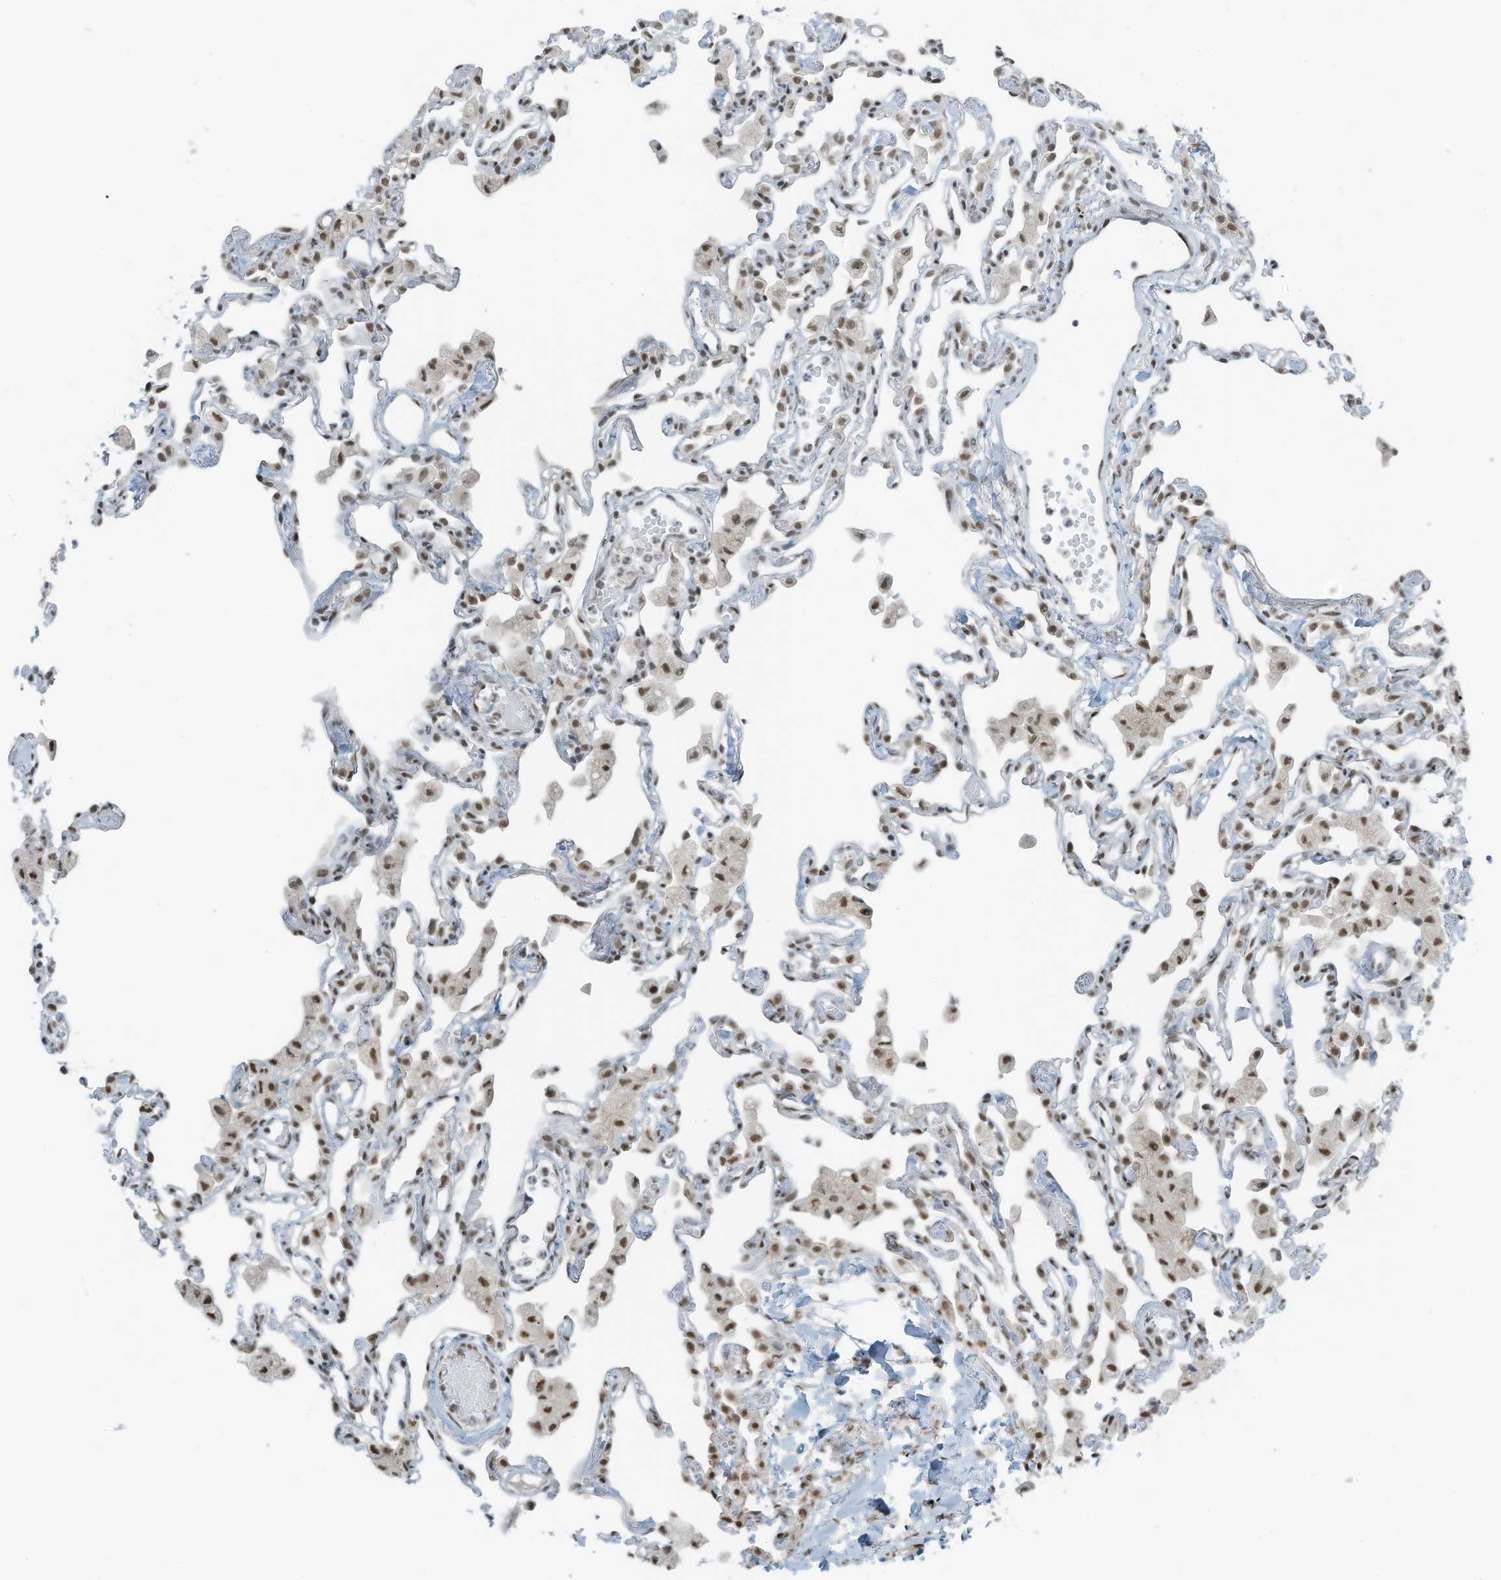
{"staining": {"intensity": "weak", "quantity": "25%-75%", "location": "nuclear"}, "tissue": "lung", "cell_type": "Alveolar cells", "image_type": "normal", "snomed": [{"axis": "morphology", "description": "Normal tissue, NOS"}, {"axis": "topography", "description": "Bronchus"}, {"axis": "topography", "description": "Lung"}], "caption": "Lung stained for a protein reveals weak nuclear positivity in alveolar cells. The protein of interest is stained brown, and the nuclei are stained in blue (DAB (3,3'-diaminobenzidine) IHC with brightfield microscopy, high magnification).", "gene": "WRNIP1", "patient": {"sex": "female", "age": 49}}